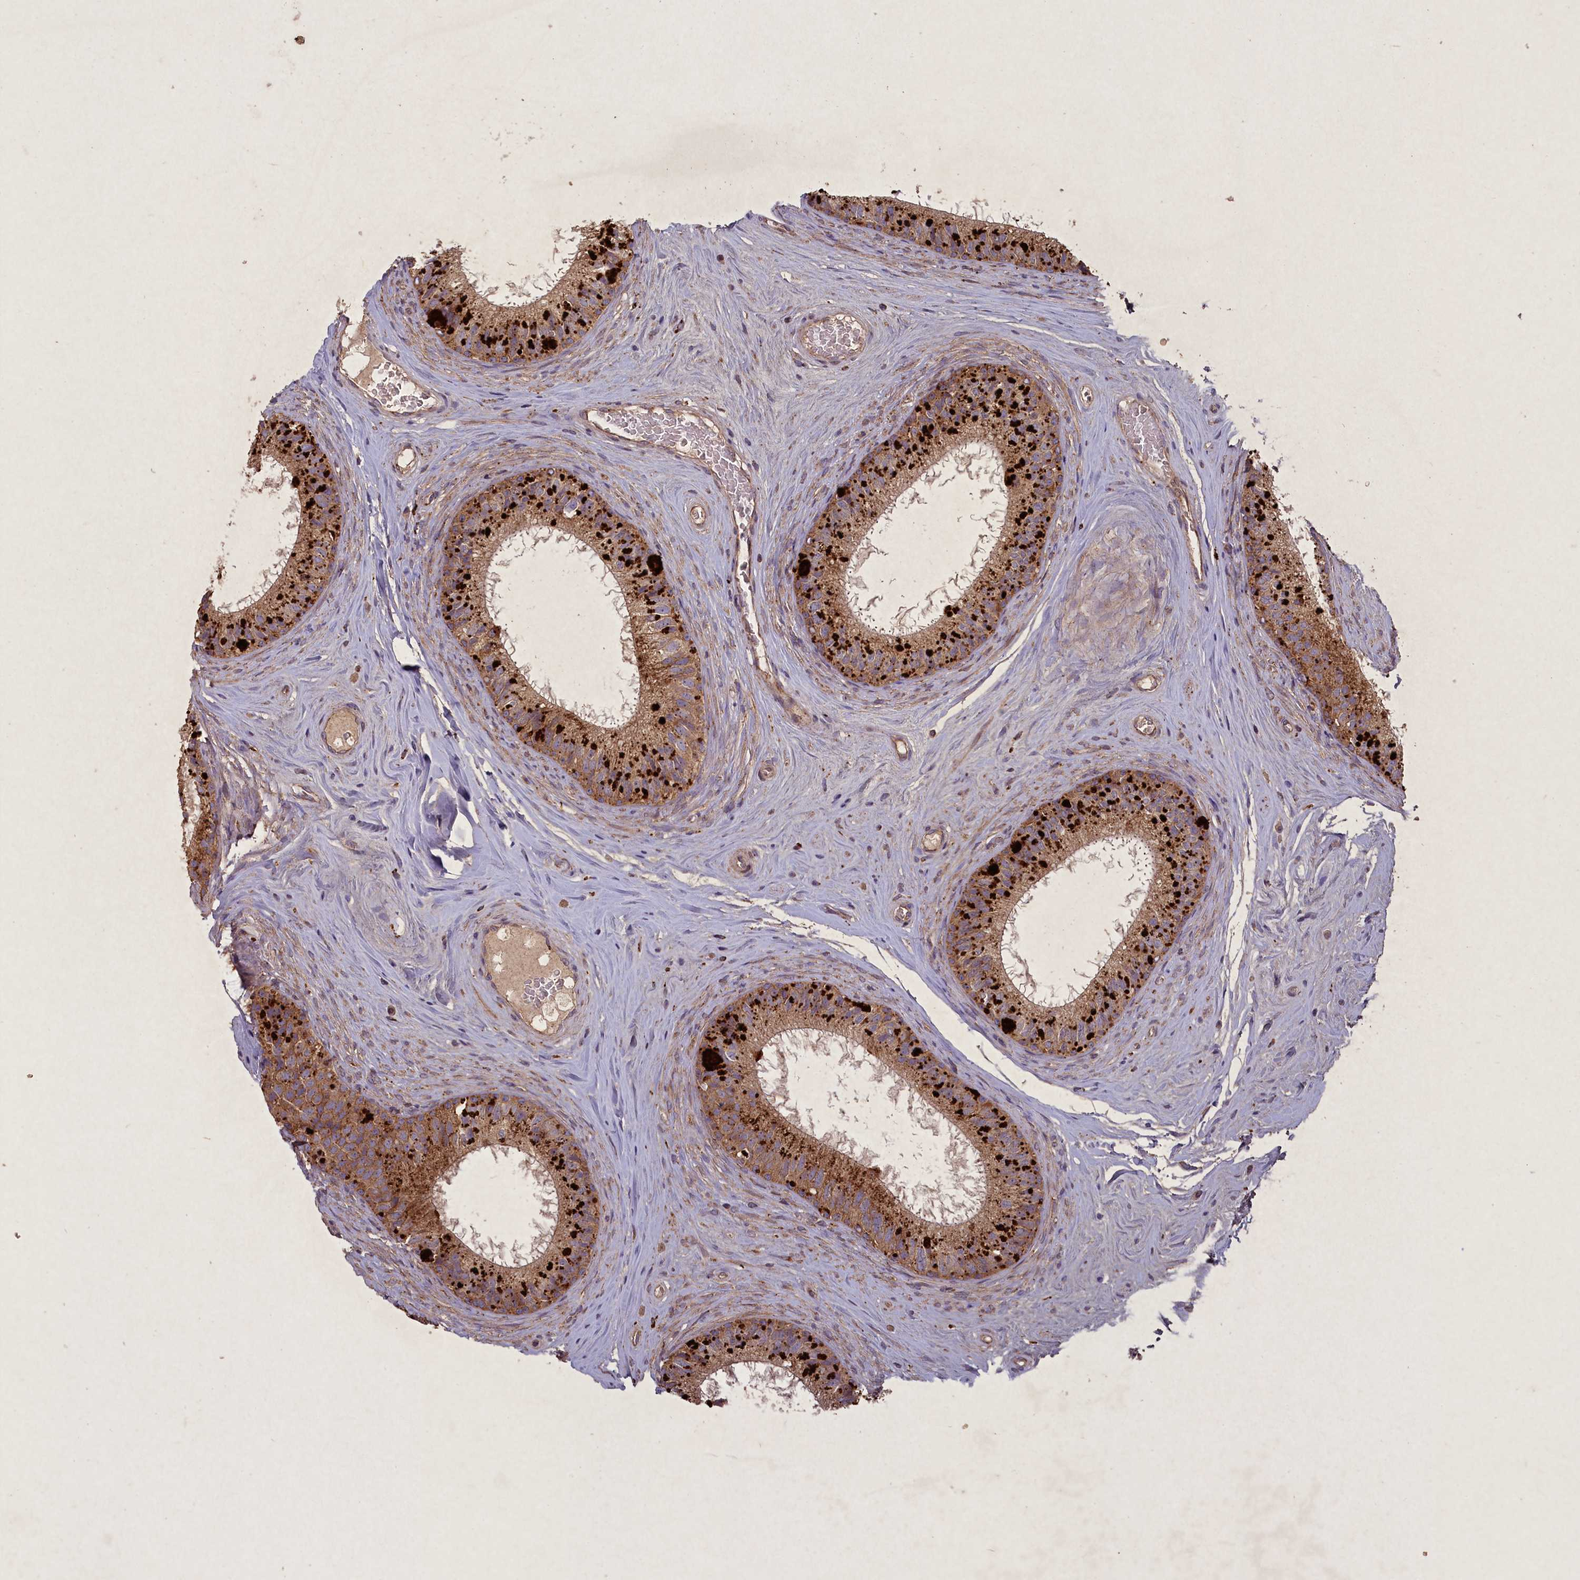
{"staining": {"intensity": "moderate", "quantity": ">75%", "location": "cytoplasmic/membranous"}, "tissue": "epididymis", "cell_type": "Glandular cells", "image_type": "normal", "snomed": [{"axis": "morphology", "description": "Normal tissue, NOS"}, {"axis": "topography", "description": "Epididymis"}], "caption": "Immunohistochemistry (IHC) histopathology image of benign epididymis: human epididymis stained using immunohistochemistry (IHC) displays medium levels of moderate protein expression localized specifically in the cytoplasmic/membranous of glandular cells, appearing as a cytoplasmic/membranous brown color.", "gene": "CIAO2B", "patient": {"sex": "male", "age": 33}}